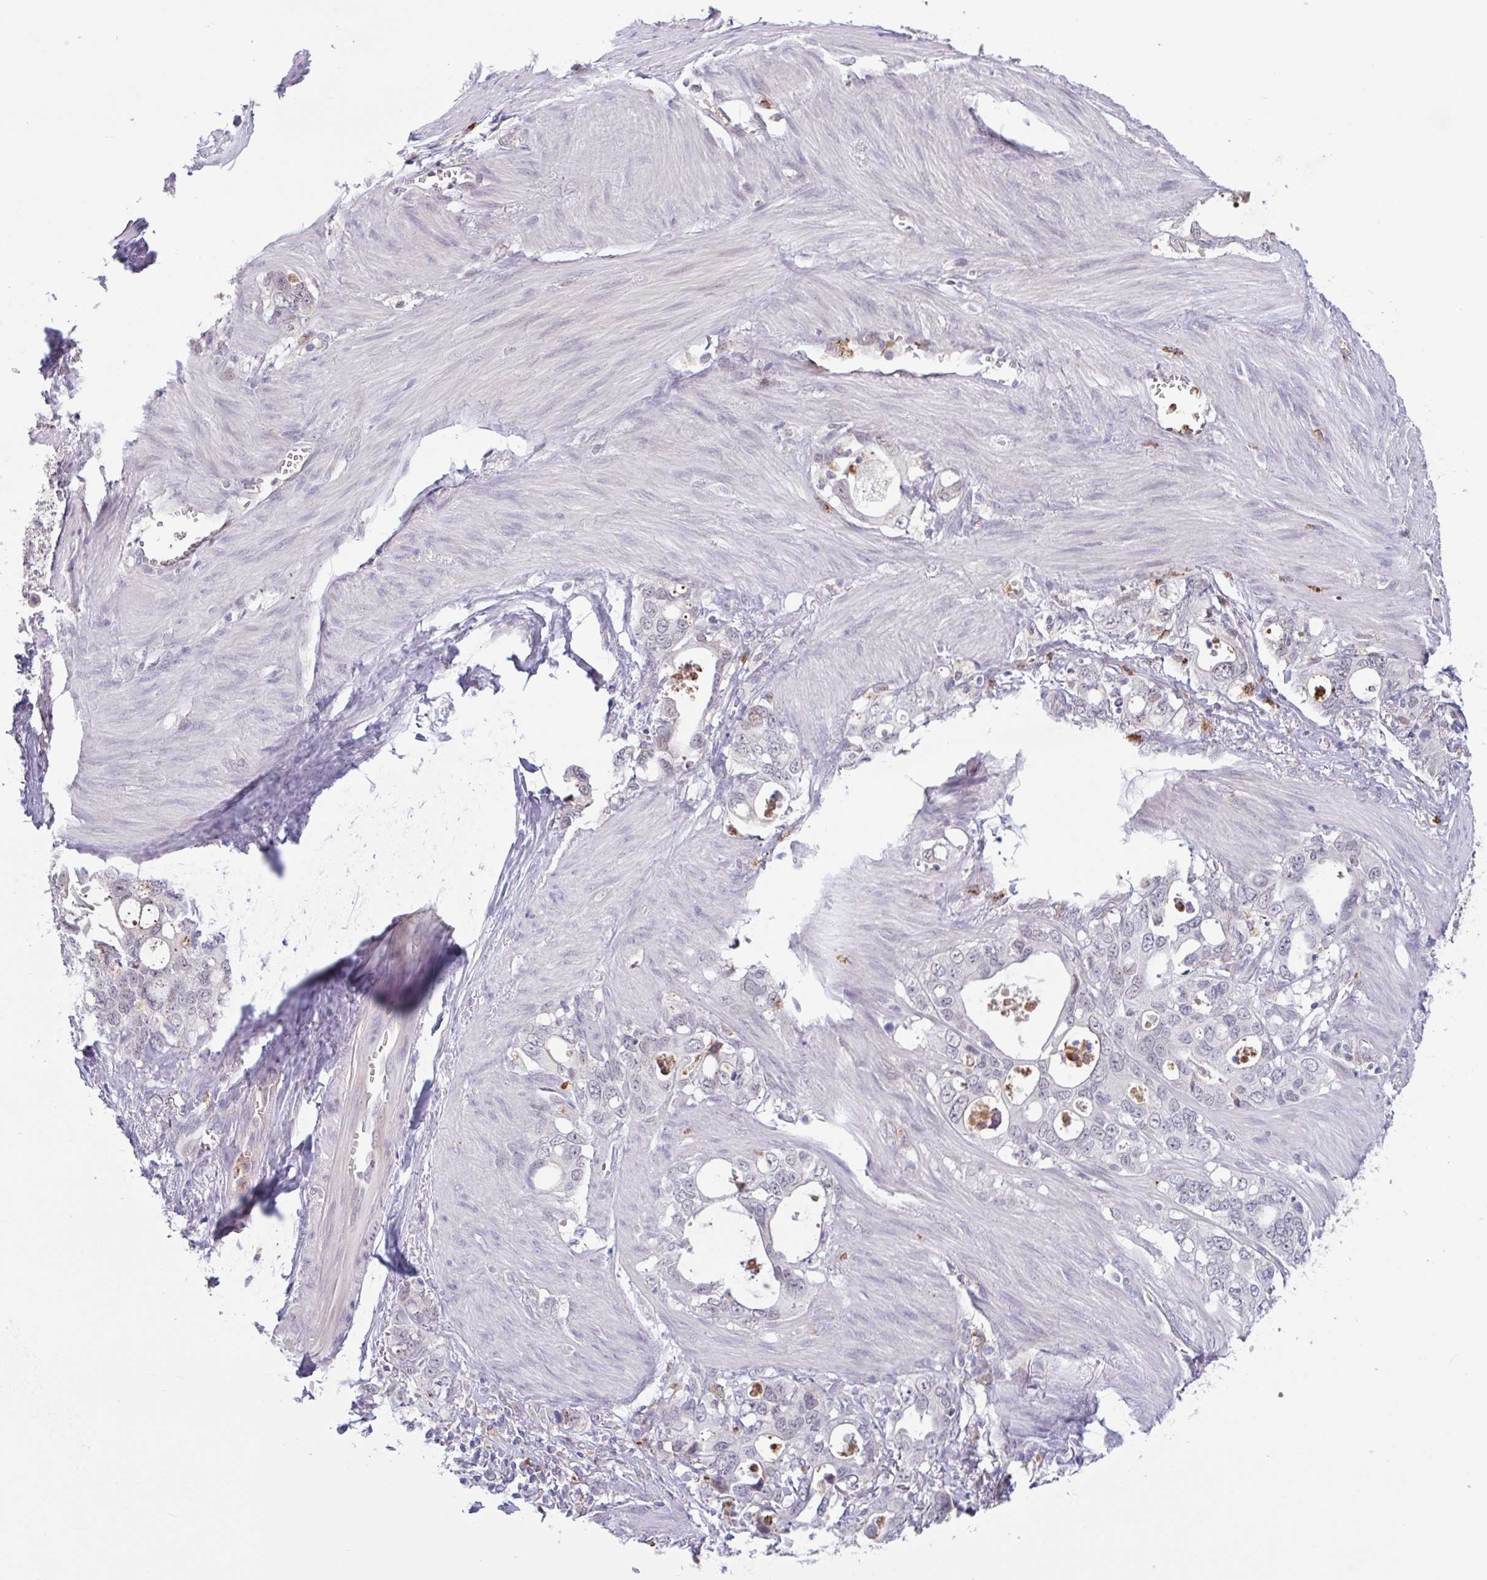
{"staining": {"intensity": "weak", "quantity": "<25%", "location": "nuclear"}, "tissue": "stomach cancer", "cell_type": "Tumor cells", "image_type": "cancer", "snomed": [{"axis": "morphology", "description": "Adenocarcinoma, NOS"}, {"axis": "topography", "description": "Stomach, upper"}], "caption": "Adenocarcinoma (stomach) was stained to show a protein in brown. There is no significant staining in tumor cells.", "gene": "TAF1D", "patient": {"sex": "male", "age": 74}}